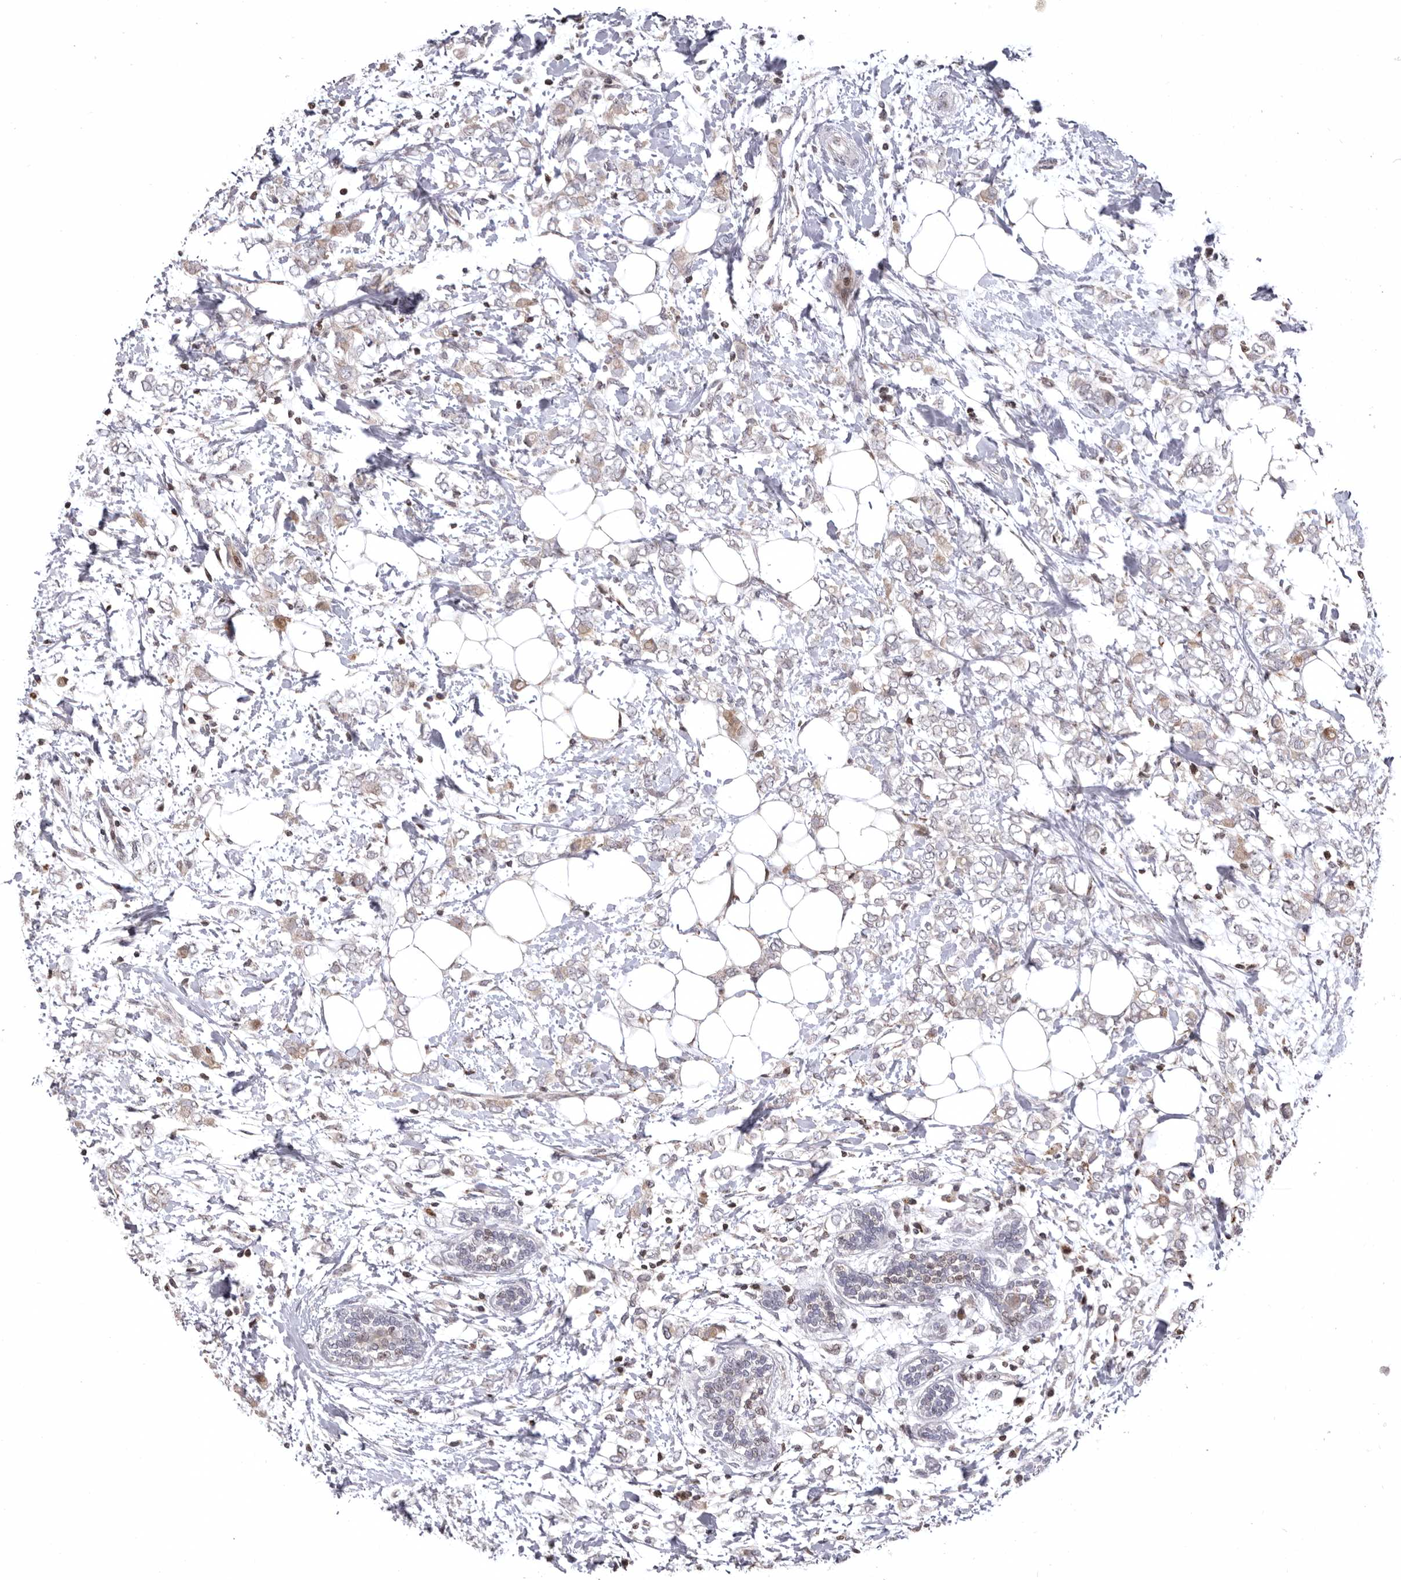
{"staining": {"intensity": "weak", "quantity": "25%-75%", "location": "cytoplasmic/membranous"}, "tissue": "breast cancer", "cell_type": "Tumor cells", "image_type": "cancer", "snomed": [{"axis": "morphology", "description": "Normal tissue, NOS"}, {"axis": "morphology", "description": "Lobular carcinoma"}, {"axis": "topography", "description": "Breast"}], "caption": "A brown stain labels weak cytoplasmic/membranous expression of a protein in breast cancer (lobular carcinoma) tumor cells.", "gene": "AZIN1", "patient": {"sex": "female", "age": 47}}